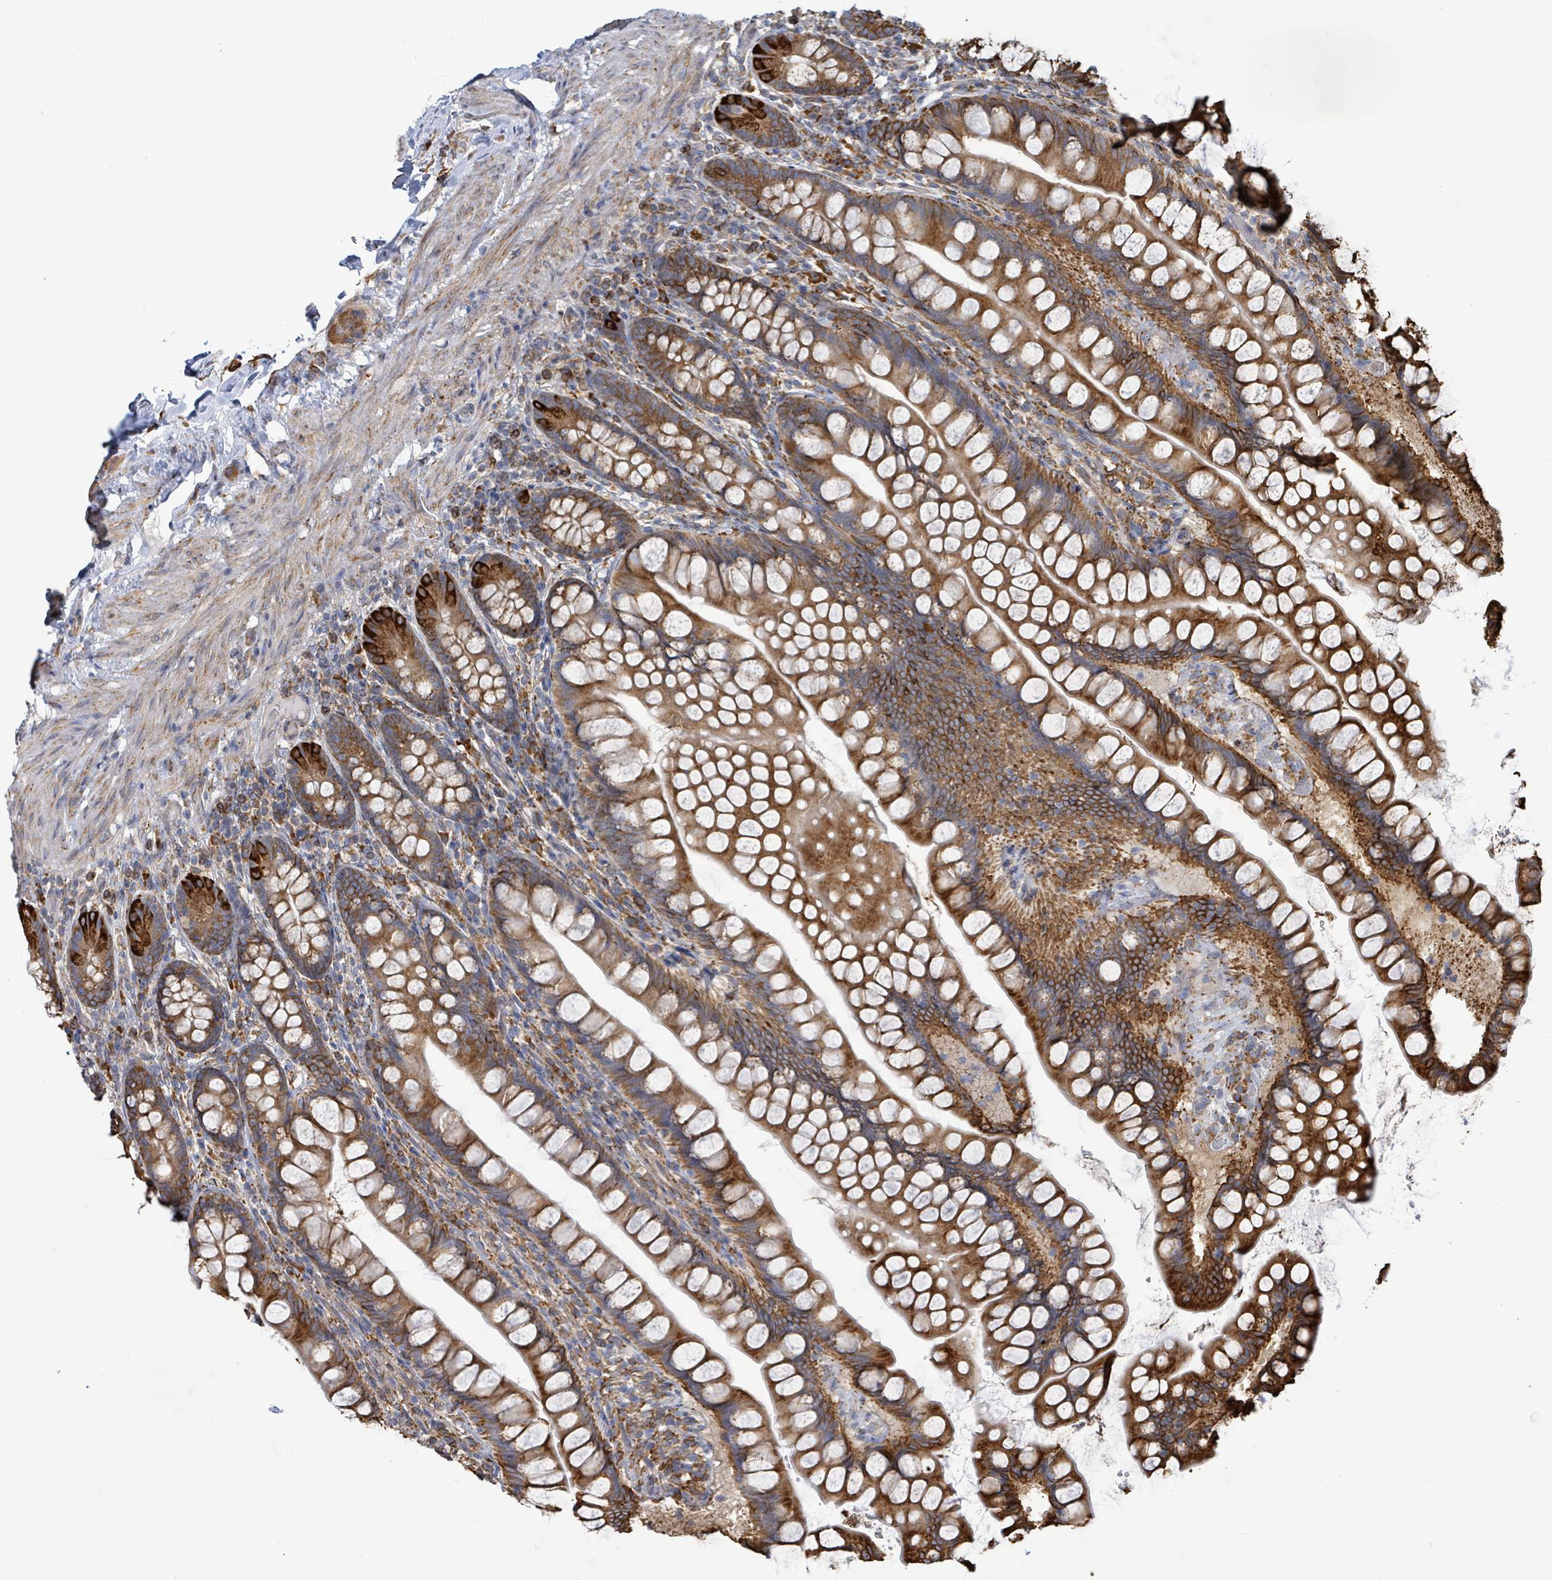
{"staining": {"intensity": "strong", "quantity": ">75%", "location": "cytoplasmic/membranous"}, "tissue": "small intestine", "cell_type": "Glandular cells", "image_type": "normal", "snomed": [{"axis": "morphology", "description": "Normal tissue, NOS"}, {"axis": "topography", "description": "Small intestine"}], "caption": "The micrograph exhibits immunohistochemical staining of benign small intestine. There is strong cytoplasmic/membranous expression is appreciated in approximately >75% of glandular cells.", "gene": "RFPL4AL1", "patient": {"sex": "male", "age": 70}}